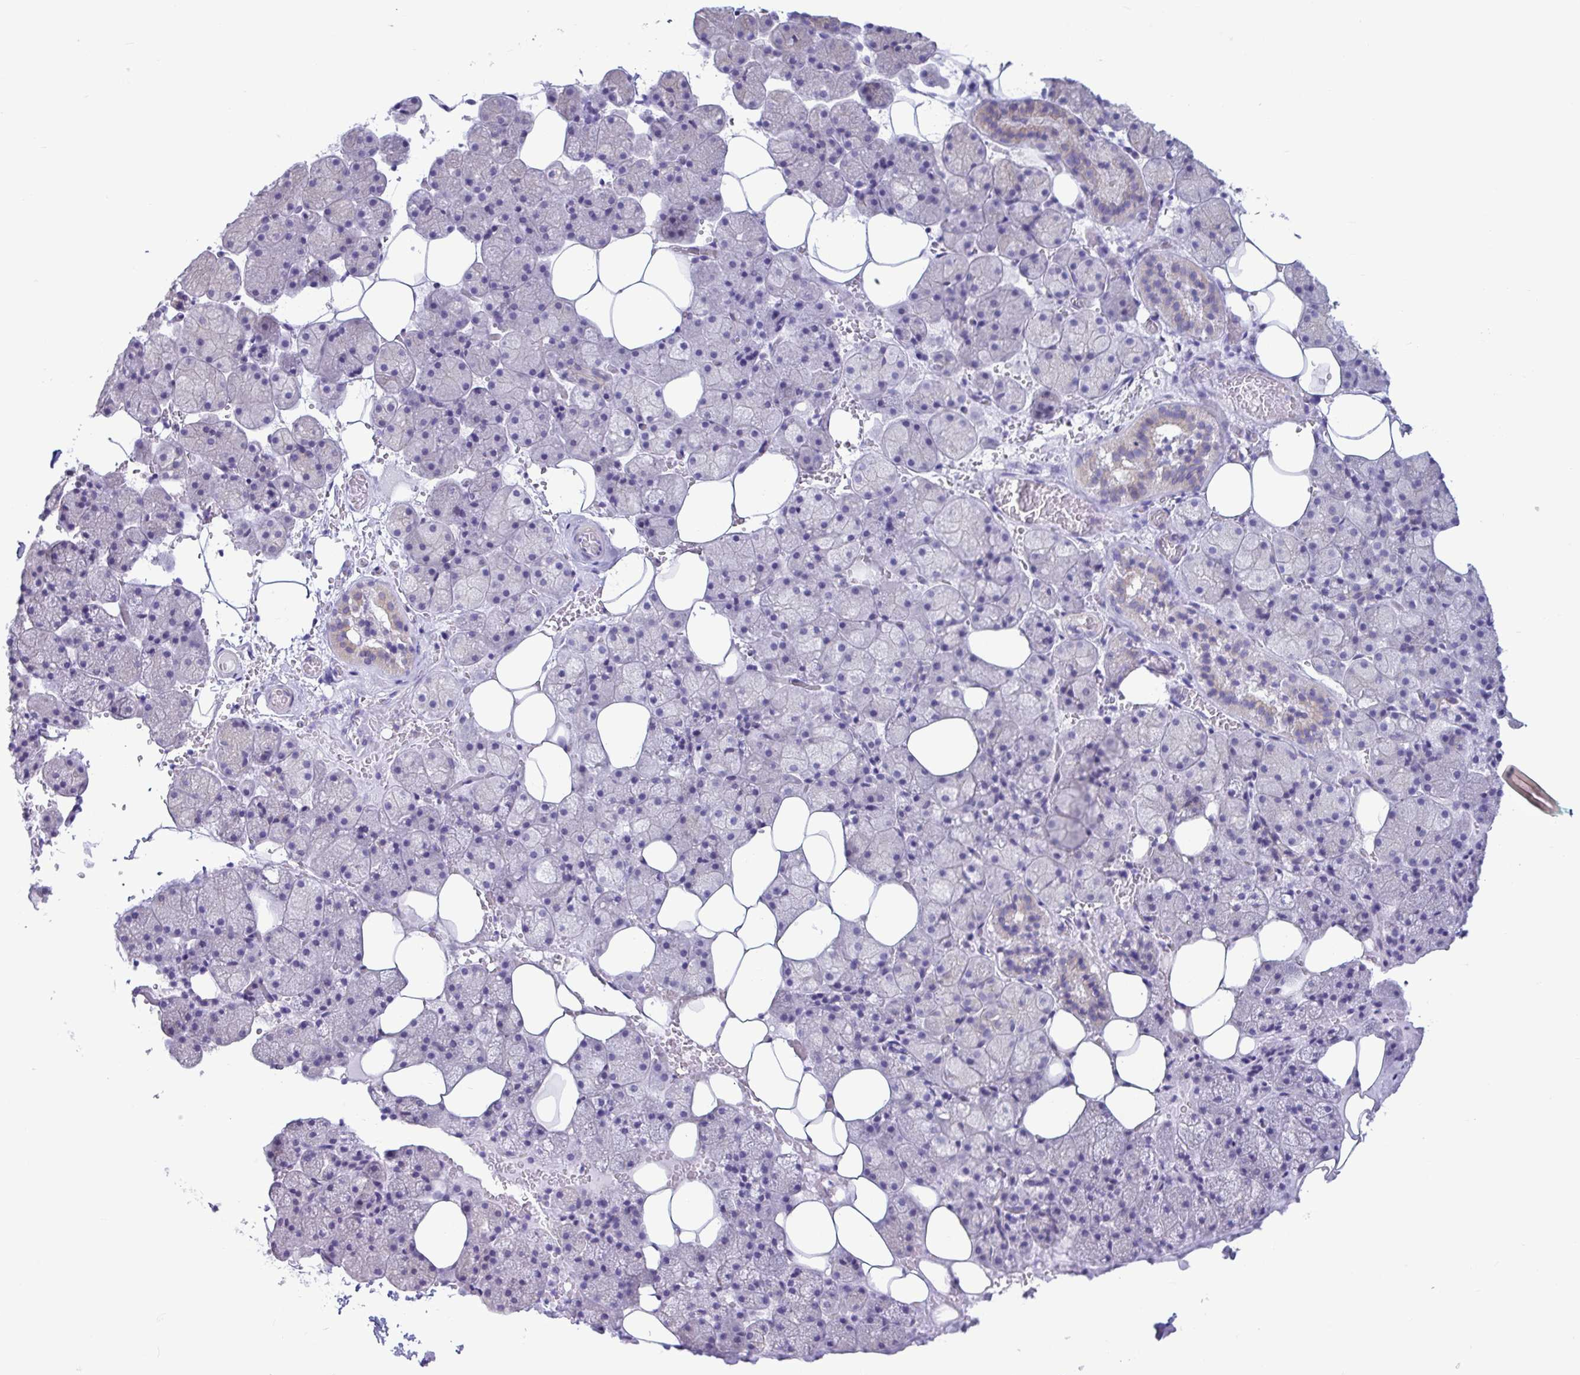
{"staining": {"intensity": "weak", "quantity": "<25%", "location": "cytoplasmic/membranous"}, "tissue": "salivary gland", "cell_type": "Glandular cells", "image_type": "normal", "snomed": [{"axis": "morphology", "description": "Normal tissue, NOS"}, {"axis": "topography", "description": "Salivary gland"}, {"axis": "topography", "description": "Peripheral nerve tissue"}], "caption": "This is an IHC histopathology image of normal salivary gland. There is no staining in glandular cells.", "gene": "TNNI2", "patient": {"sex": "male", "age": 38}}